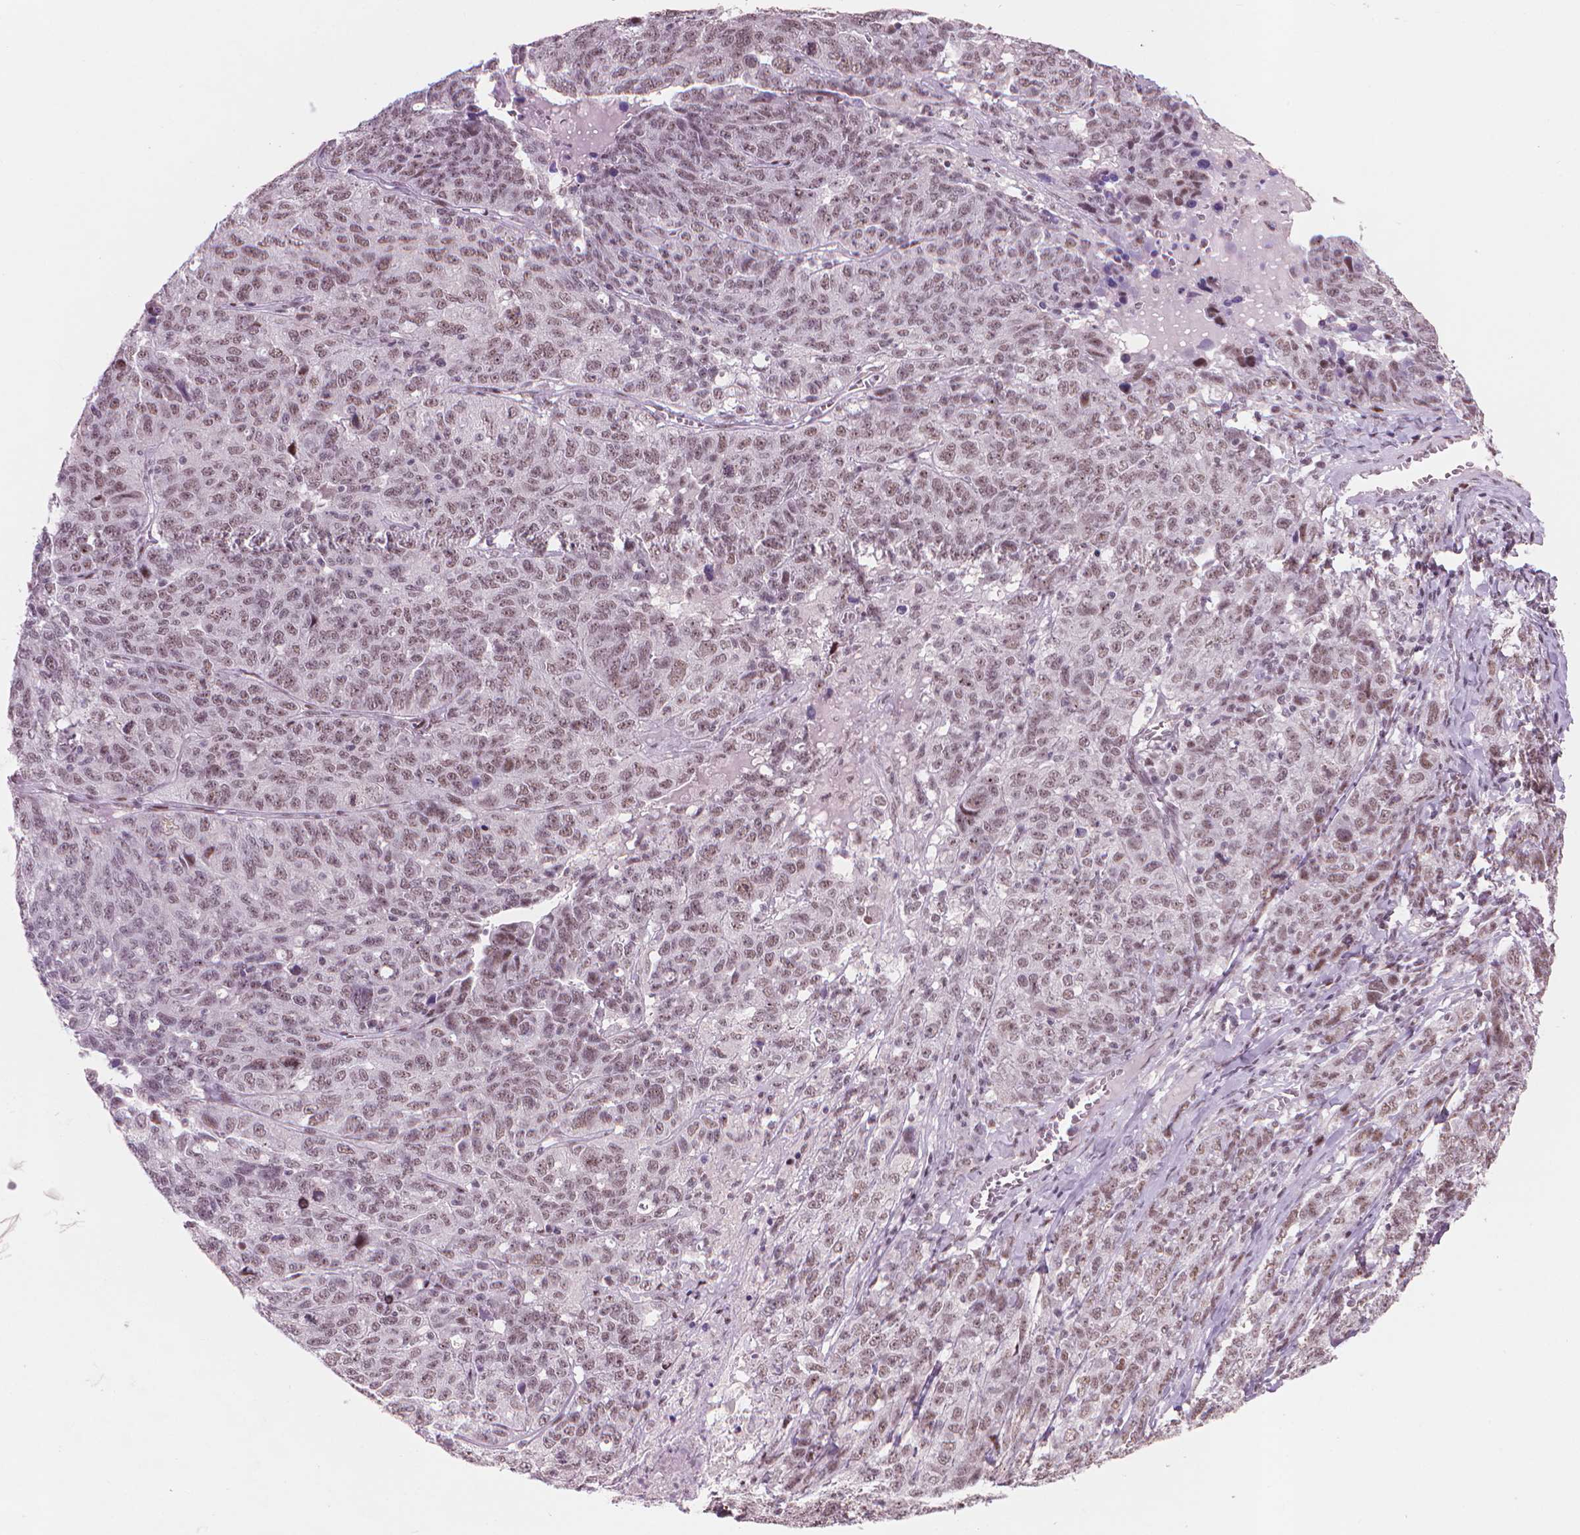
{"staining": {"intensity": "weak", "quantity": ">75%", "location": "nuclear"}, "tissue": "ovarian cancer", "cell_type": "Tumor cells", "image_type": "cancer", "snomed": [{"axis": "morphology", "description": "Cystadenocarcinoma, serous, NOS"}, {"axis": "topography", "description": "Ovary"}], "caption": "DAB (3,3'-diaminobenzidine) immunohistochemical staining of human ovarian cancer displays weak nuclear protein expression in approximately >75% of tumor cells.", "gene": "HES7", "patient": {"sex": "female", "age": 71}}